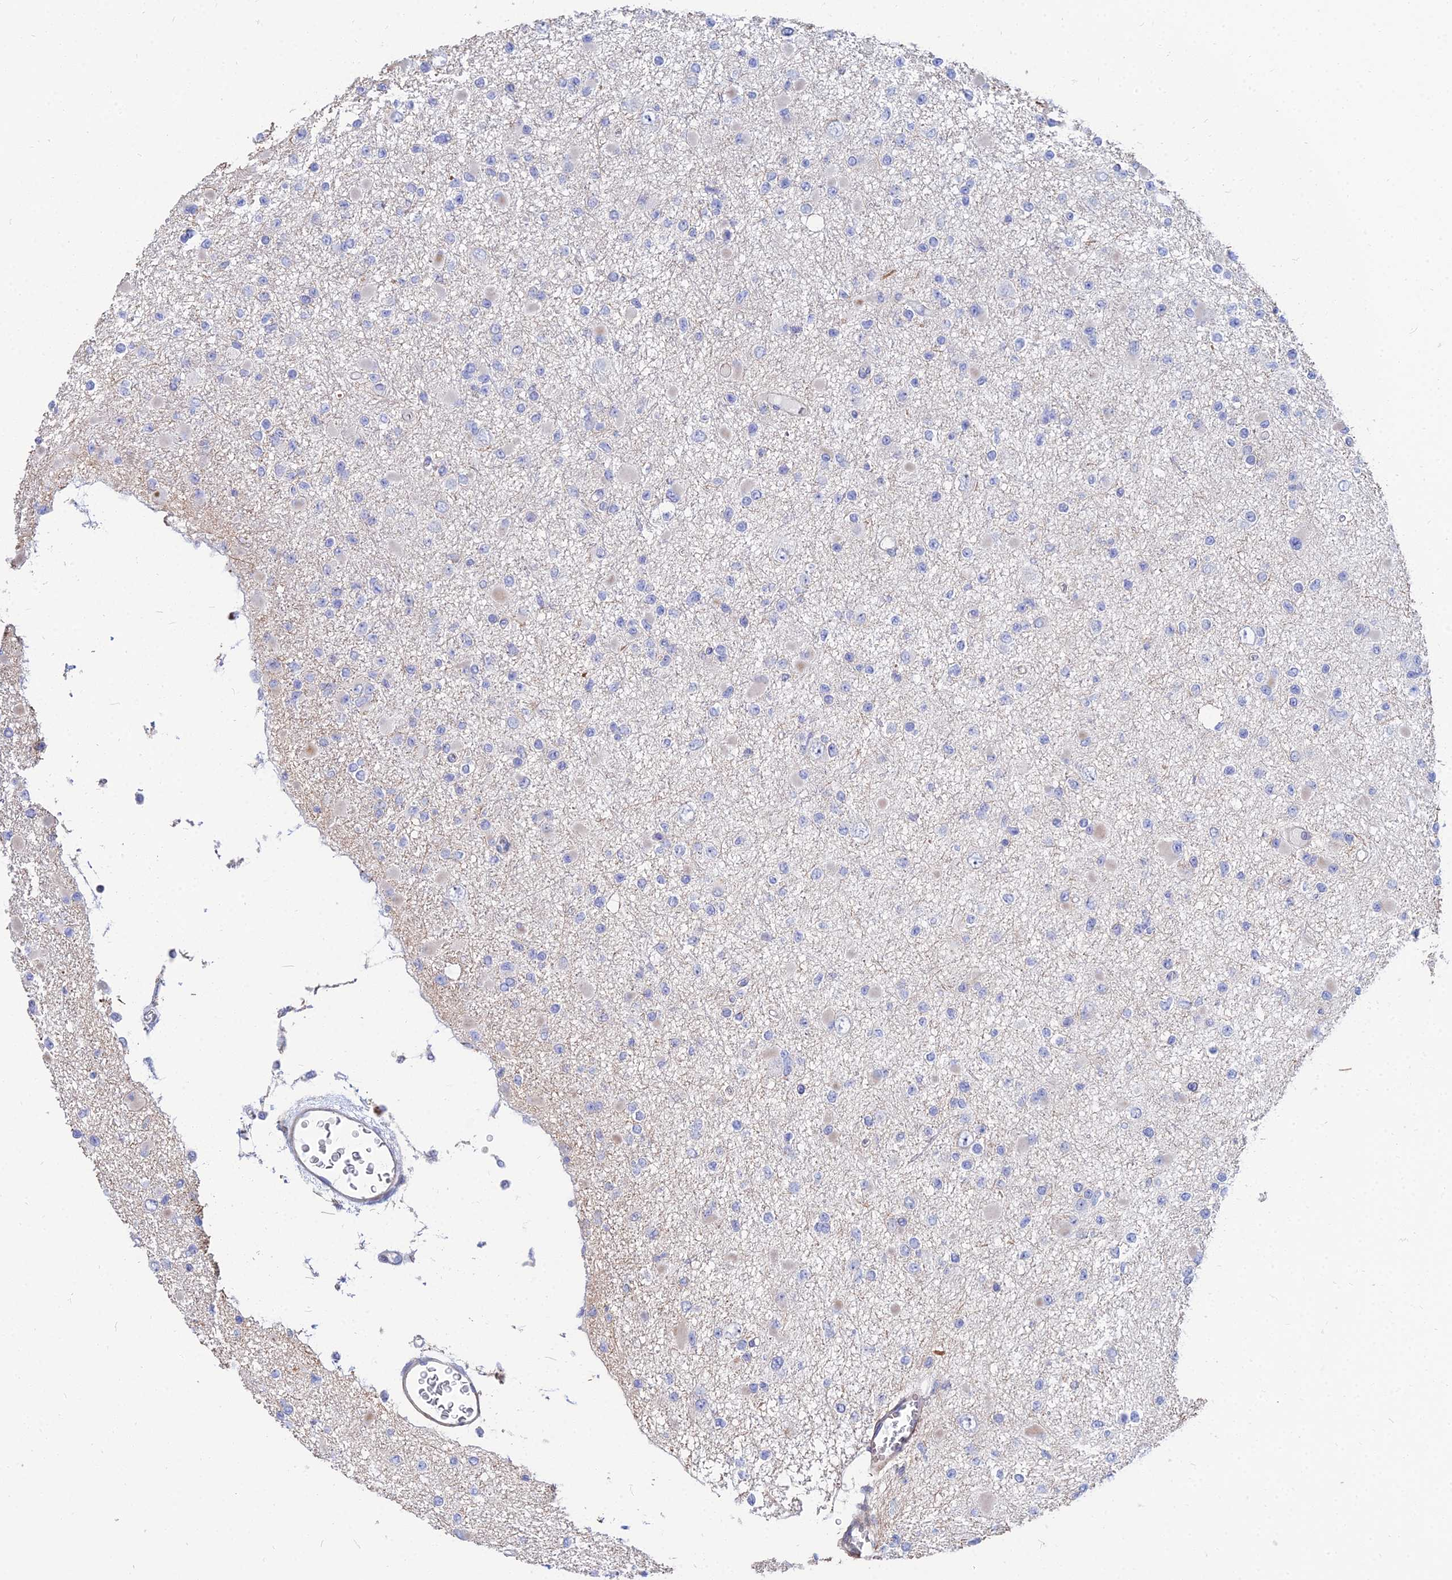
{"staining": {"intensity": "negative", "quantity": "none", "location": "none"}, "tissue": "glioma", "cell_type": "Tumor cells", "image_type": "cancer", "snomed": [{"axis": "morphology", "description": "Glioma, malignant, Low grade"}, {"axis": "topography", "description": "Brain"}], "caption": "Protein analysis of malignant glioma (low-grade) demonstrates no significant staining in tumor cells.", "gene": "TRIM43B", "patient": {"sex": "female", "age": 22}}